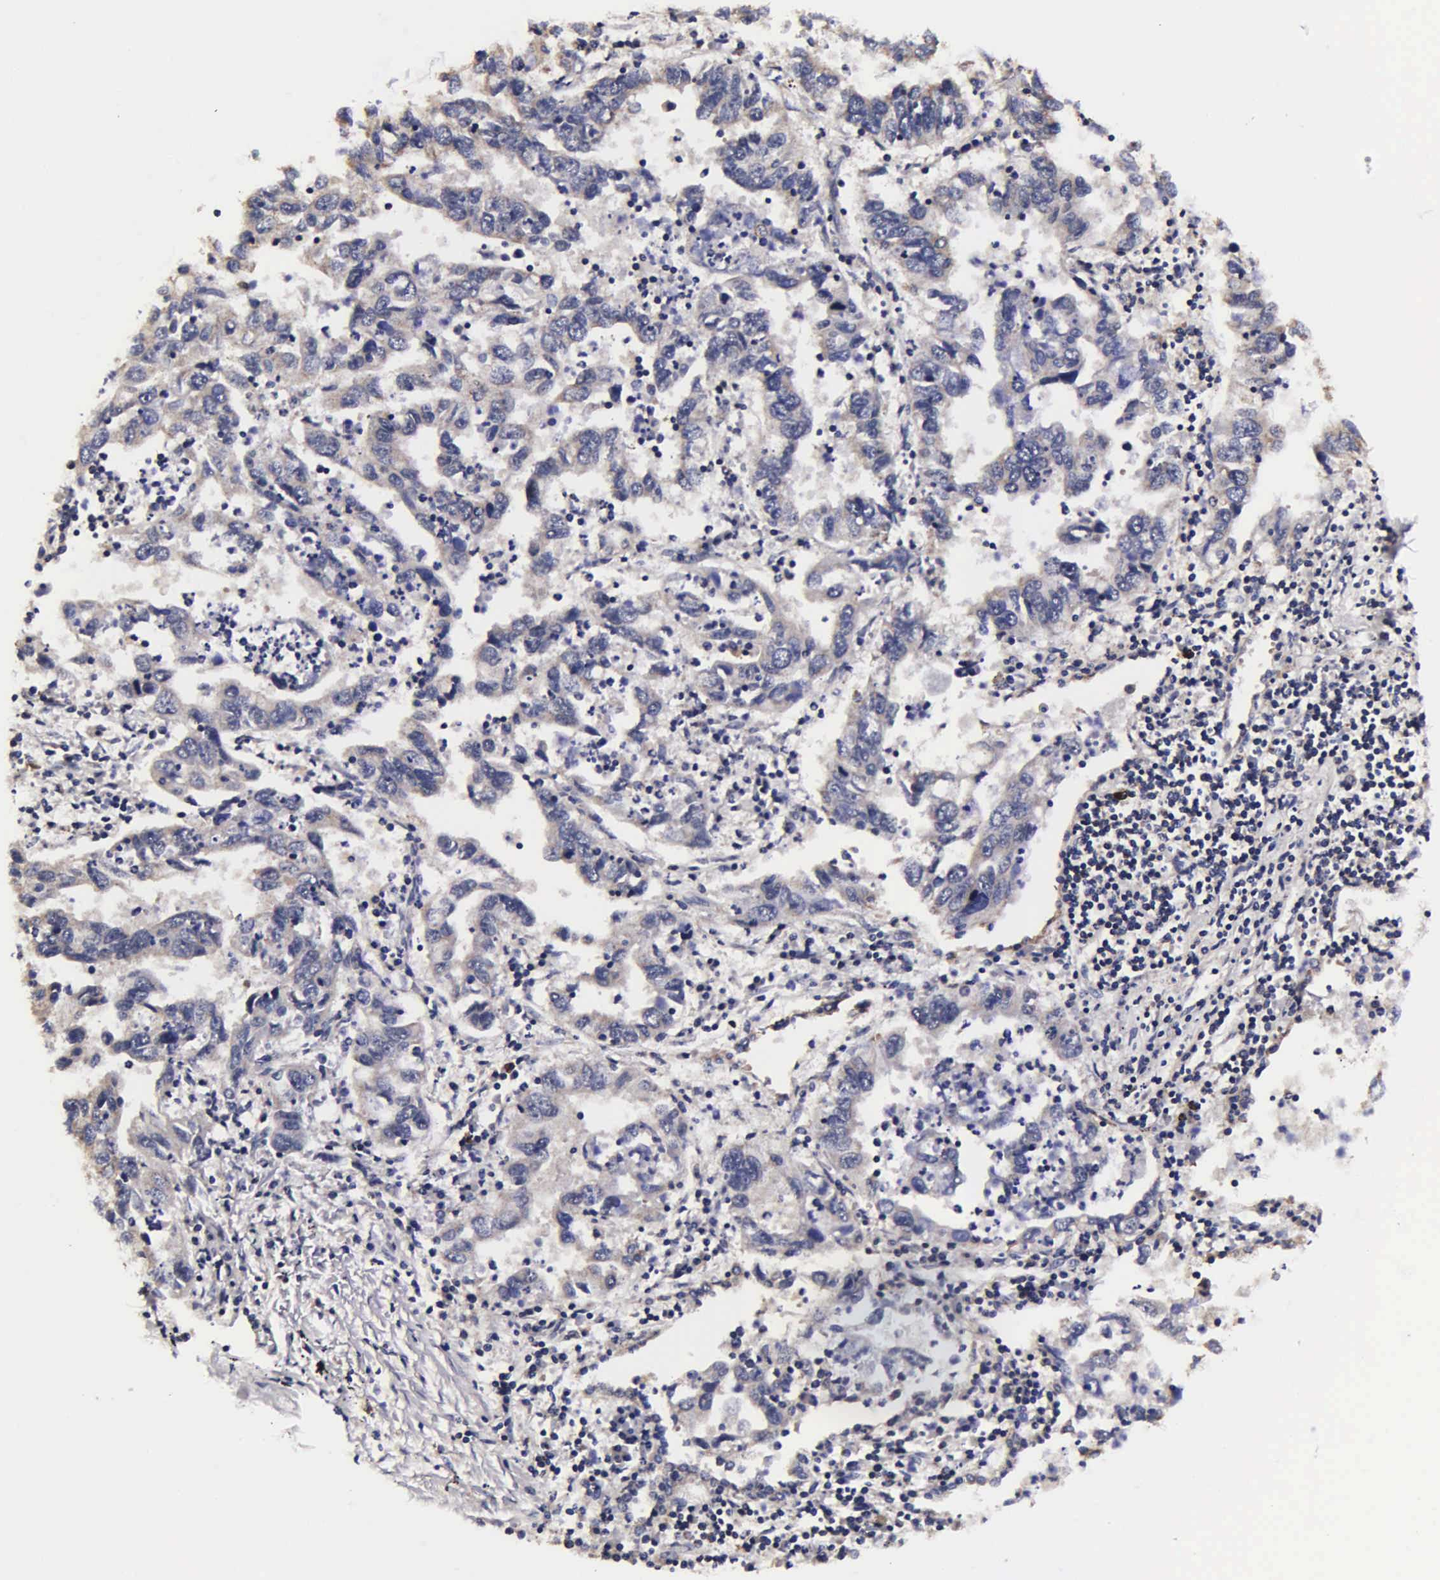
{"staining": {"intensity": "weak", "quantity": "25%-75%", "location": "cytoplasmic/membranous"}, "tissue": "lung cancer", "cell_type": "Tumor cells", "image_type": "cancer", "snomed": [{"axis": "morphology", "description": "Adenocarcinoma, NOS"}, {"axis": "topography", "description": "Lung"}], "caption": "The micrograph demonstrates a brown stain indicating the presence of a protein in the cytoplasmic/membranous of tumor cells in adenocarcinoma (lung).", "gene": "PSMA3", "patient": {"sex": "male", "age": 48}}